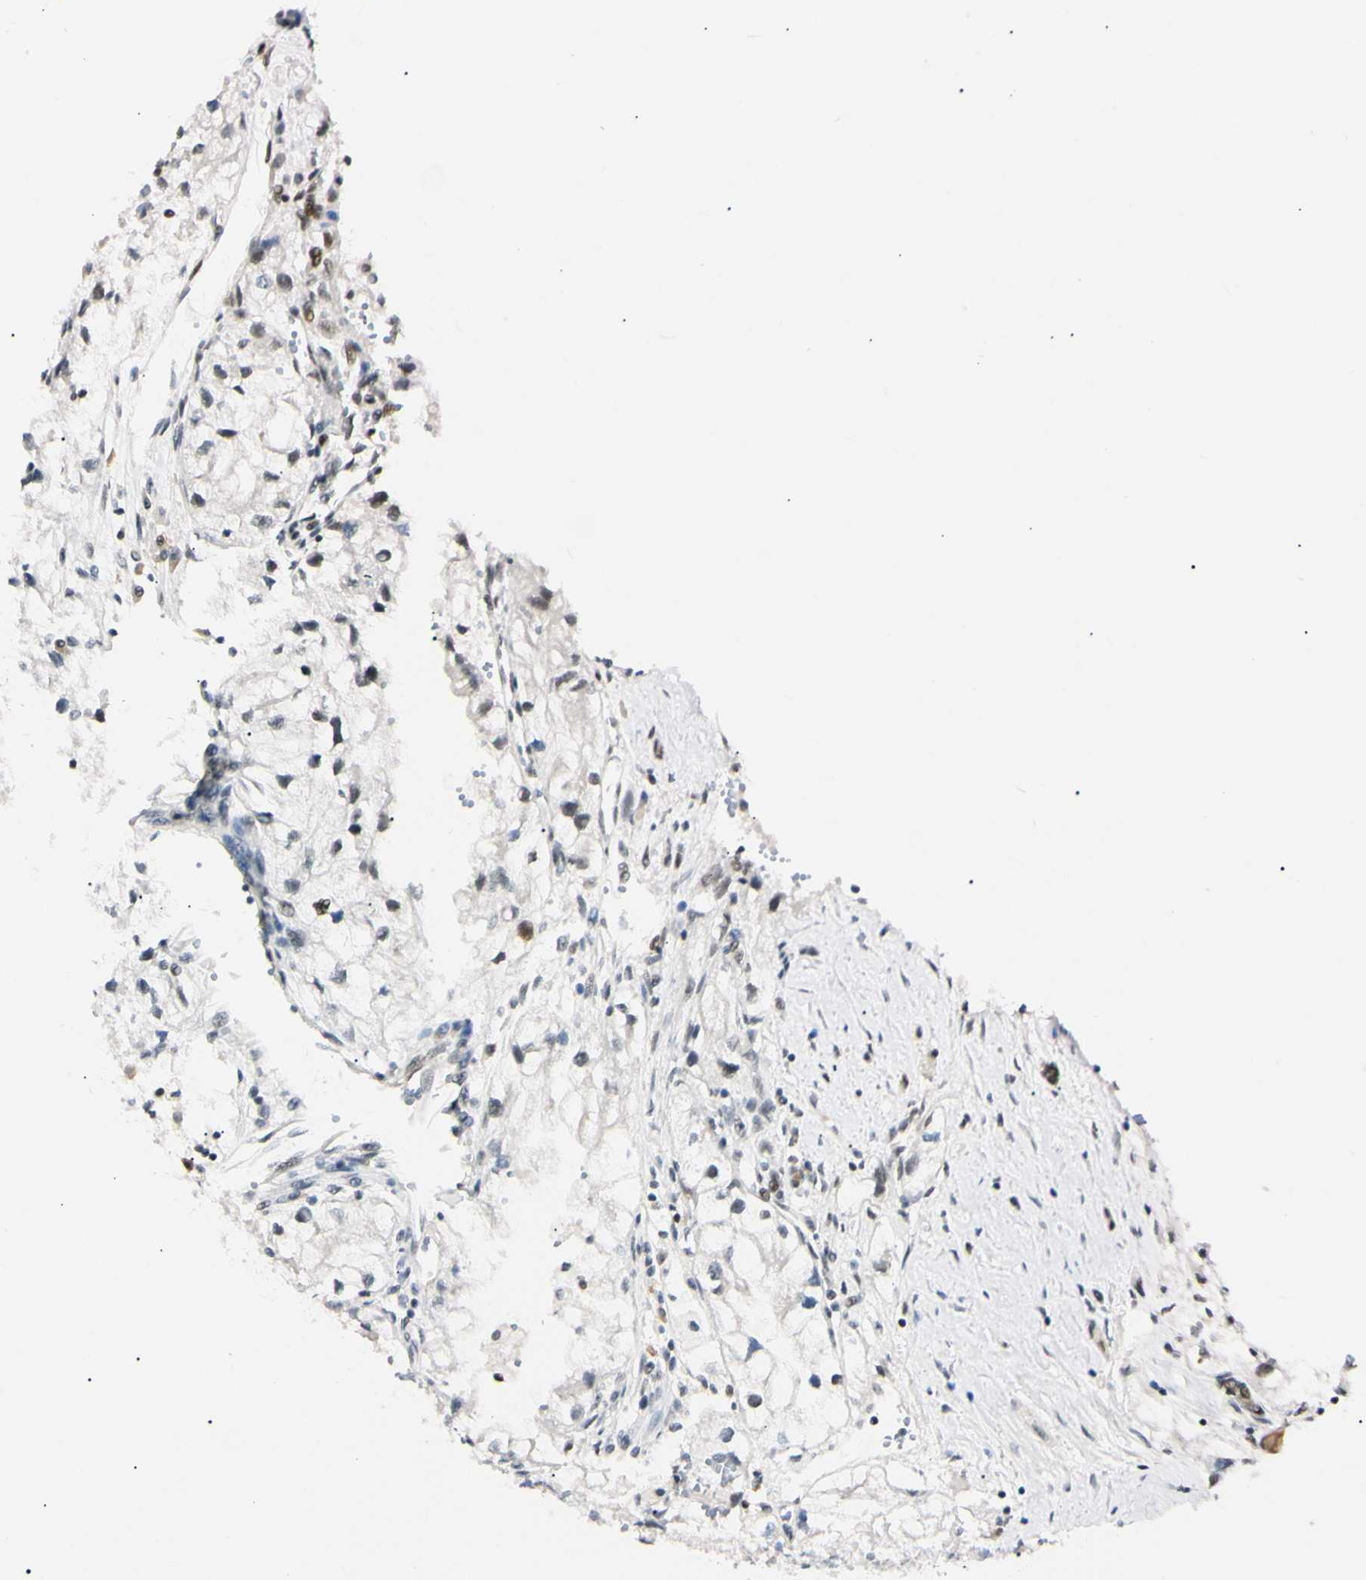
{"staining": {"intensity": "negative", "quantity": "none", "location": "none"}, "tissue": "renal cancer", "cell_type": "Tumor cells", "image_type": "cancer", "snomed": [{"axis": "morphology", "description": "Adenocarcinoma, NOS"}, {"axis": "topography", "description": "Kidney"}], "caption": "This is a image of immunohistochemistry staining of renal cancer, which shows no expression in tumor cells.", "gene": "ZNF134", "patient": {"sex": "female", "age": 70}}